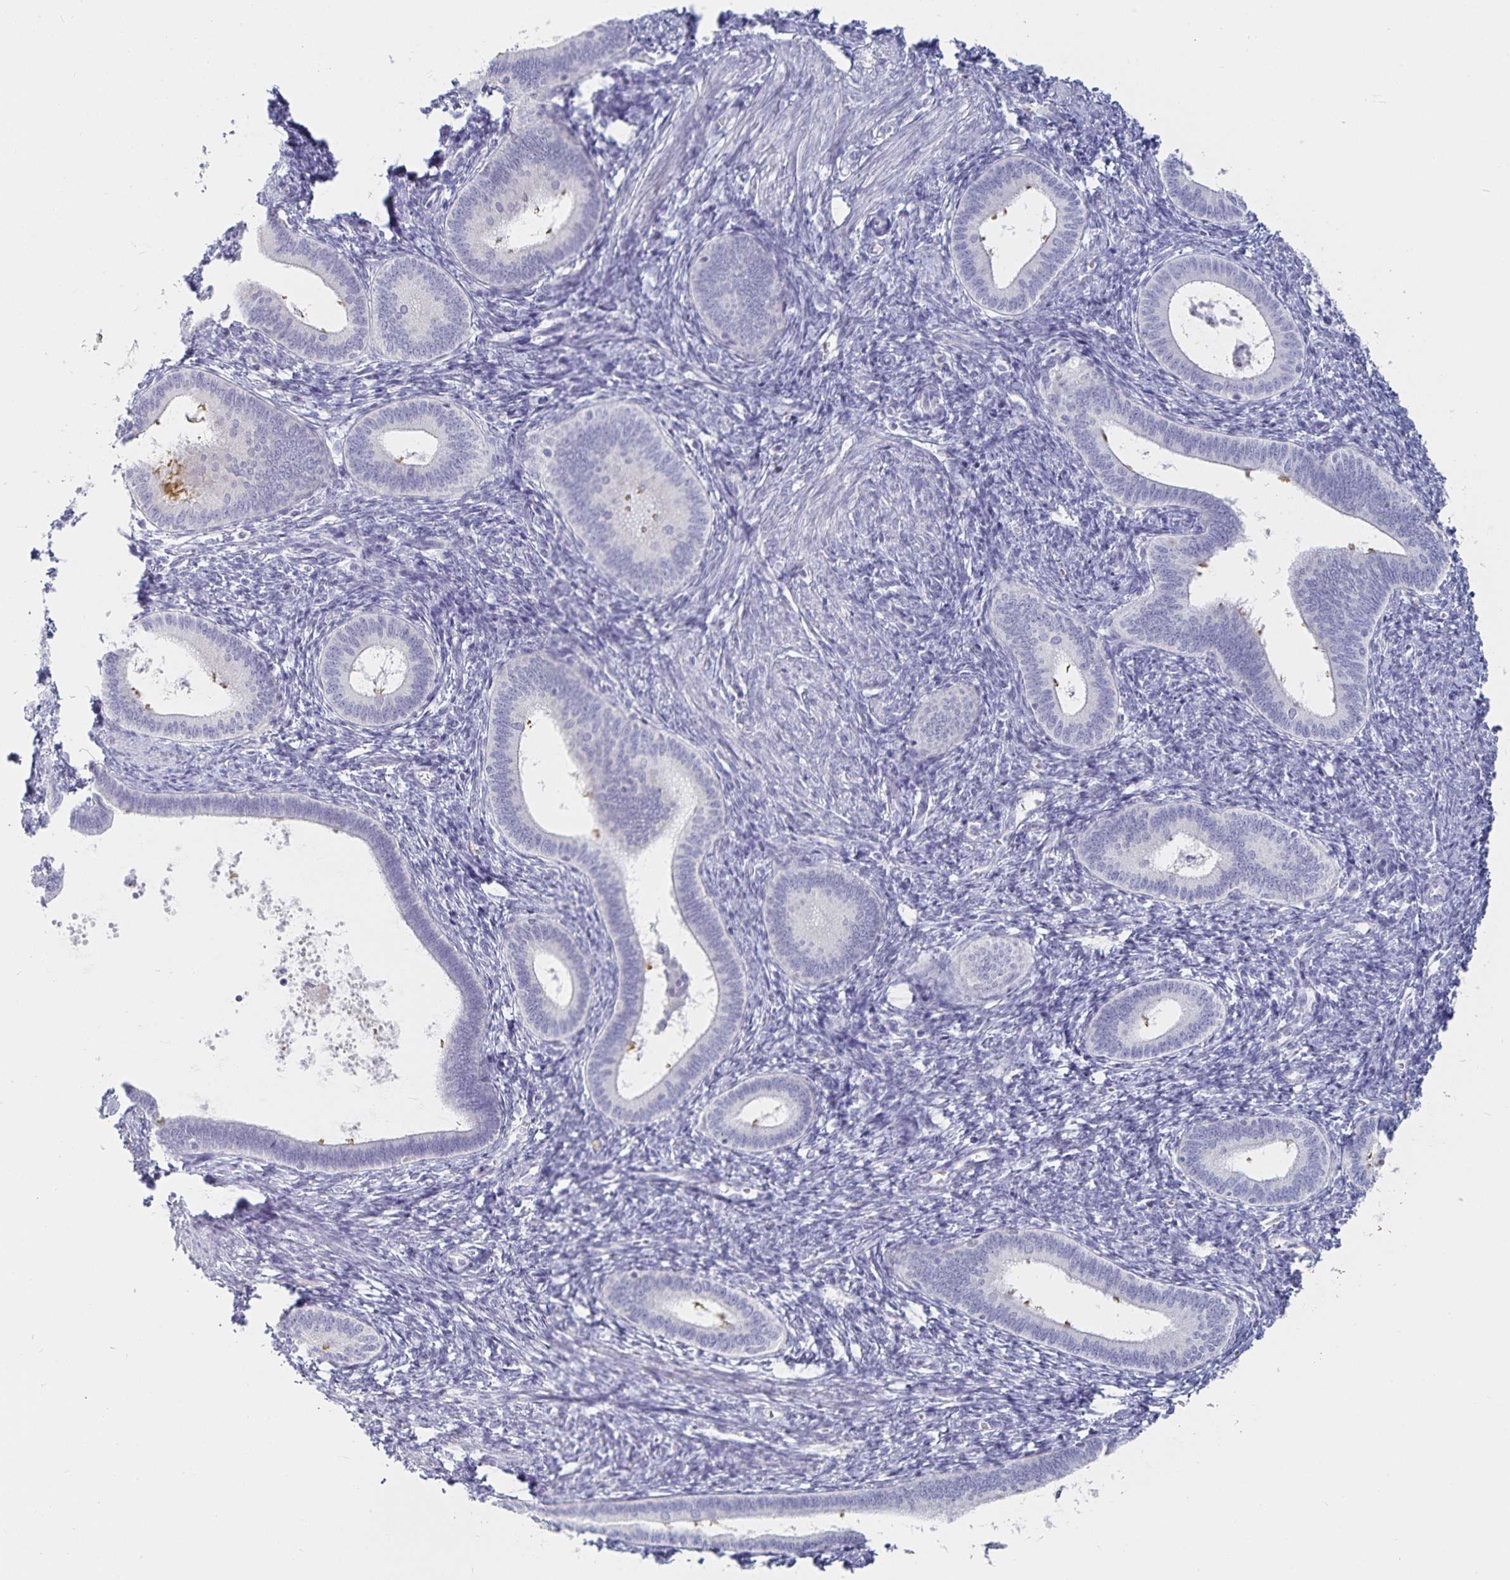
{"staining": {"intensity": "negative", "quantity": "none", "location": "none"}, "tissue": "endometrium", "cell_type": "Cells in endometrial stroma", "image_type": "normal", "snomed": [{"axis": "morphology", "description": "Normal tissue, NOS"}, {"axis": "topography", "description": "Endometrium"}], "caption": "Immunohistochemical staining of benign human endometrium shows no significant positivity in cells in endometrial stroma.", "gene": "SFTPA1", "patient": {"sex": "female", "age": 41}}